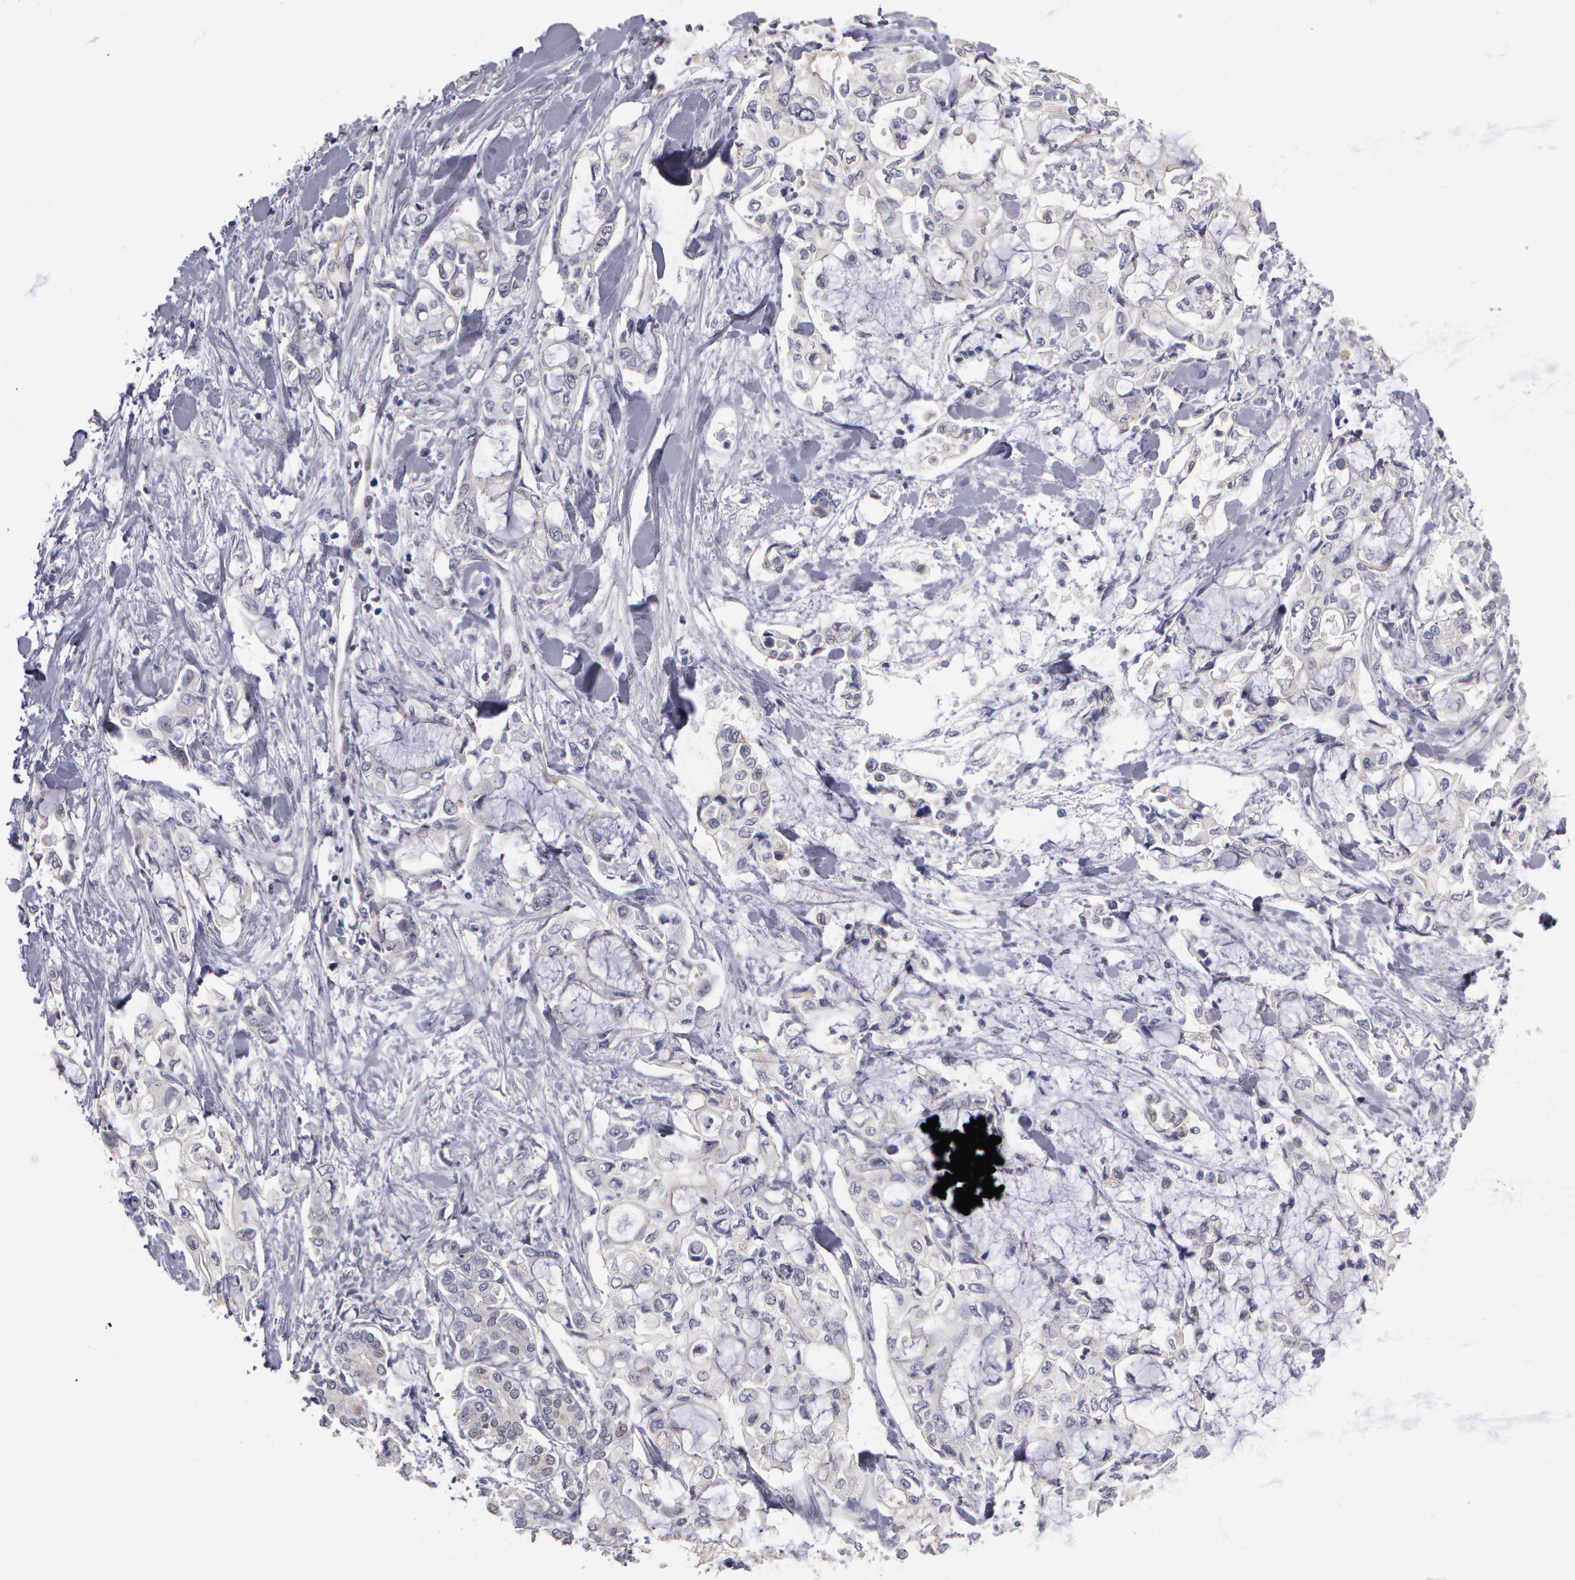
{"staining": {"intensity": "negative", "quantity": "none", "location": "none"}, "tissue": "pancreatic cancer", "cell_type": "Tumor cells", "image_type": "cancer", "snomed": [{"axis": "morphology", "description": "Adenocarcinoma, NOS"}, {"axis": "topography", "description": "Pancreas"}], "caption": "There is no significant positivity in tumor cells of pancreatic cancer.", "gene": "PRICKLE1", "patient": {"sex": "female", "age": 70}}